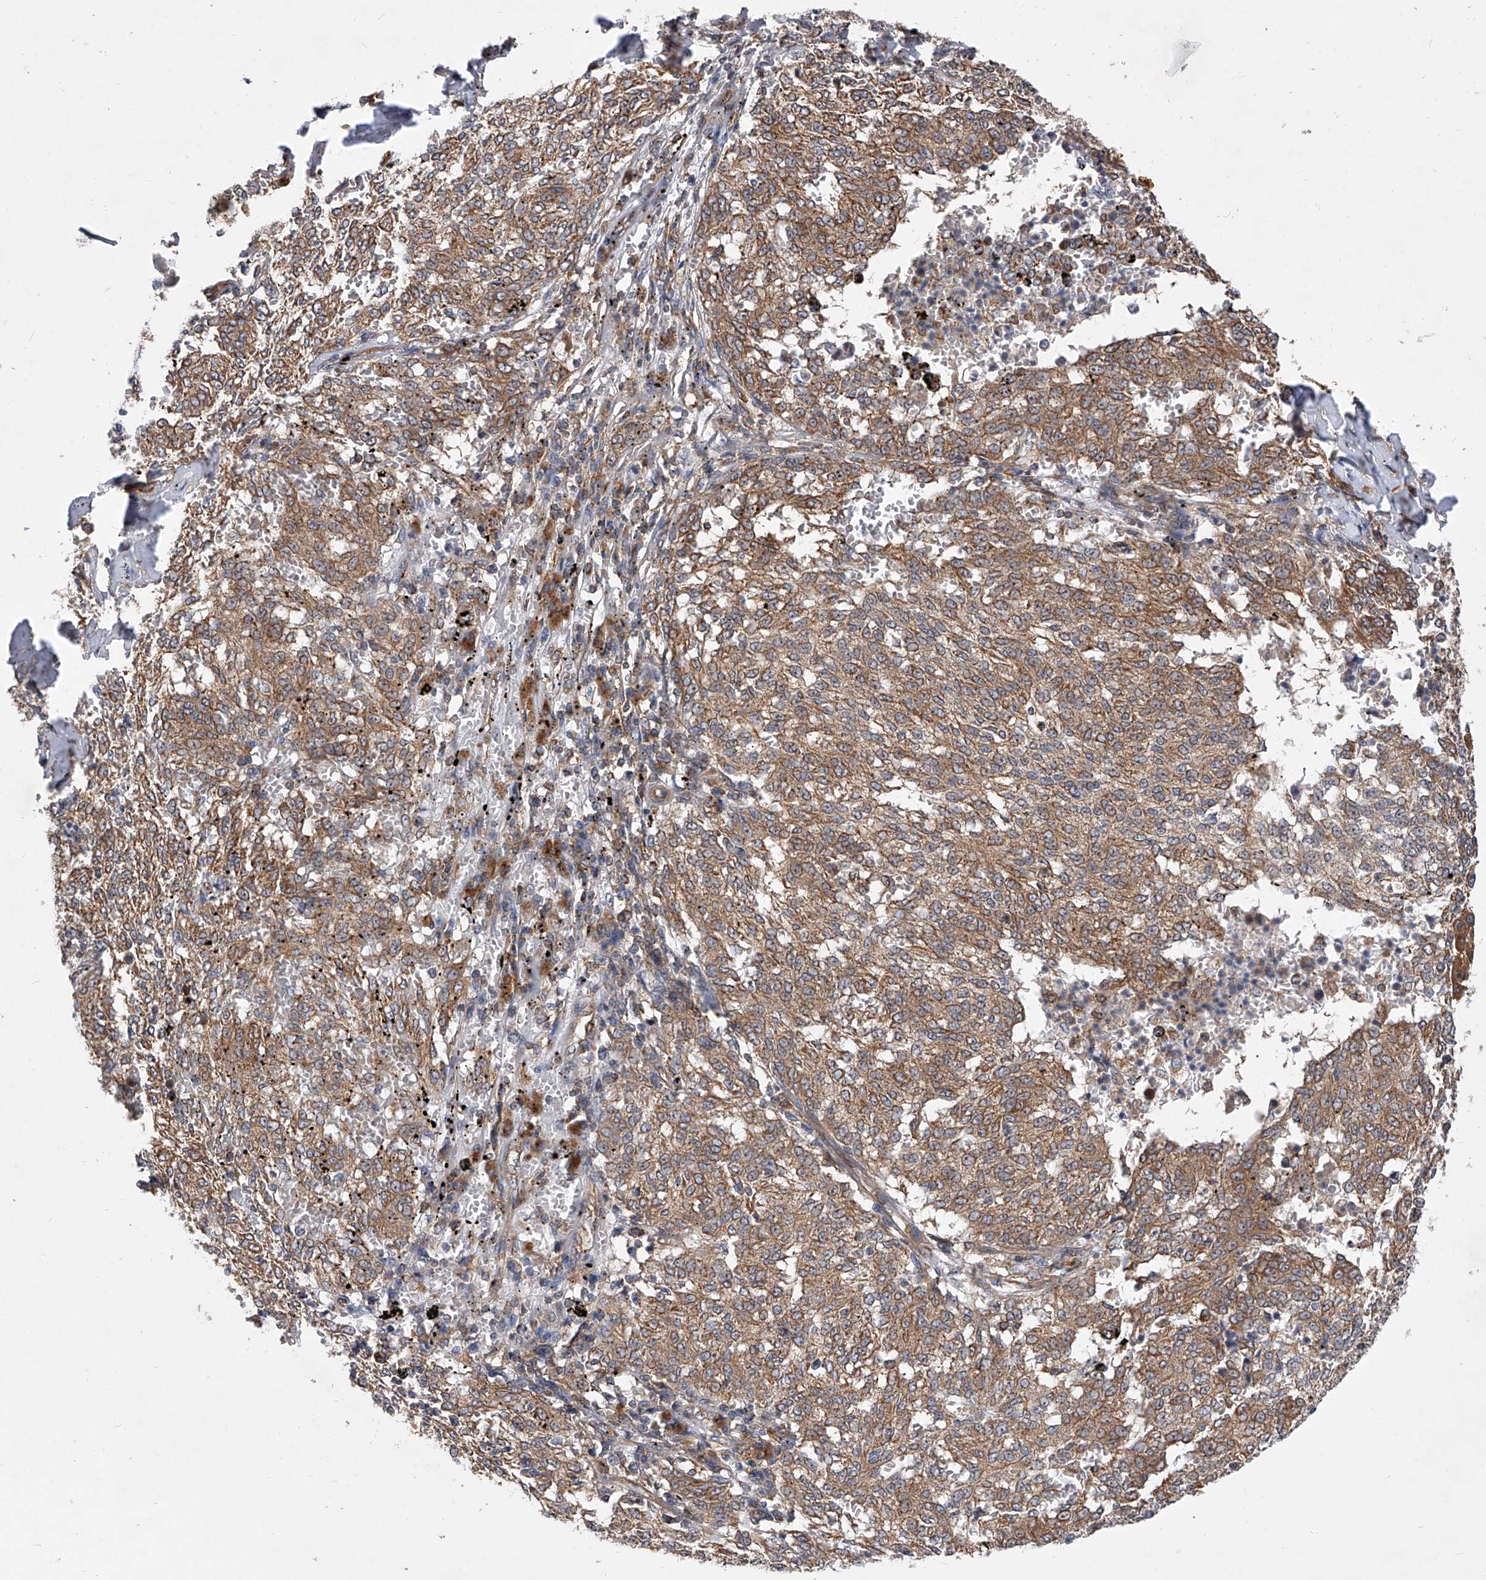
{"staining": {"intensity": "moderate", "quantity": ">75%", "location": "cytoplasmic/membranous"}, "tissue": "melanoma", "cell_type": "Tumor cells", "image_type": "cancer", "snomed": [{"axis": "morphology", "description": "Malignant melanoma, NOS"}, {"axis": "topography", "description": "Skin"}], "caption": "Protein expression analysis of melanoma exhibits moderate cytoplasmic/membranous positivity in about >75% of tumor cells.", "gene": "CFAP410", "patient": {"sex": "female", "age": 72}}